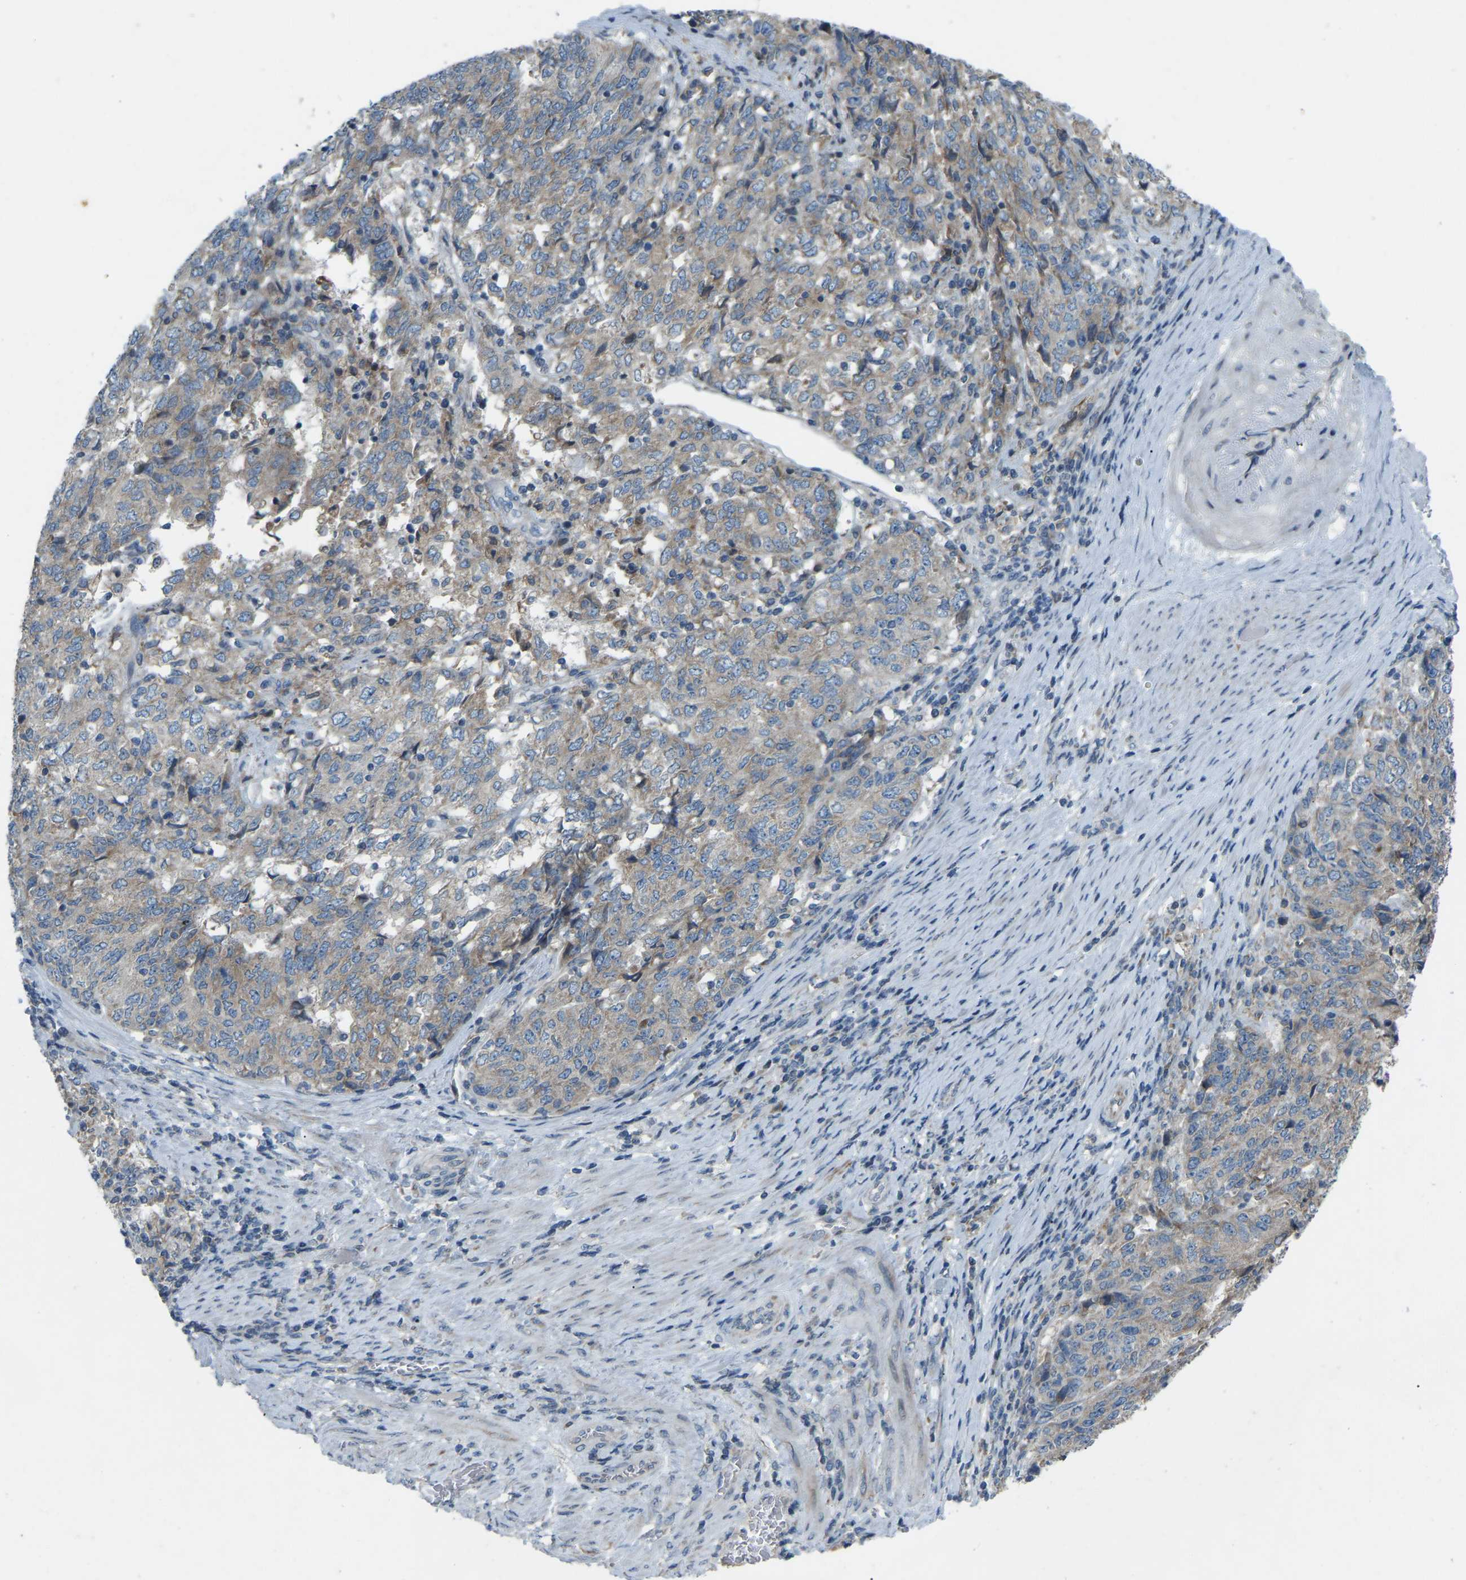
{"staining": {"intensity": "weak", "quantity": ">75%", "location": "cytoplasmic/membranous"}, "tissue": "endometrial cancer", "cell_type": "Tumor cells", "image_type": "cancer", "snomed": [{"axis": "morphology", "description": "Adenocarcinoma, NOS"}, {"axis": "topography", "description": "Endometrium"}], "caption": "Protein staining shows weak cytoplasmic/membranous staining in approximately >75% of tumor cells in endometrial cancer.", "gene": "PARL", "patient": {"sex": "female", "age": 80}}